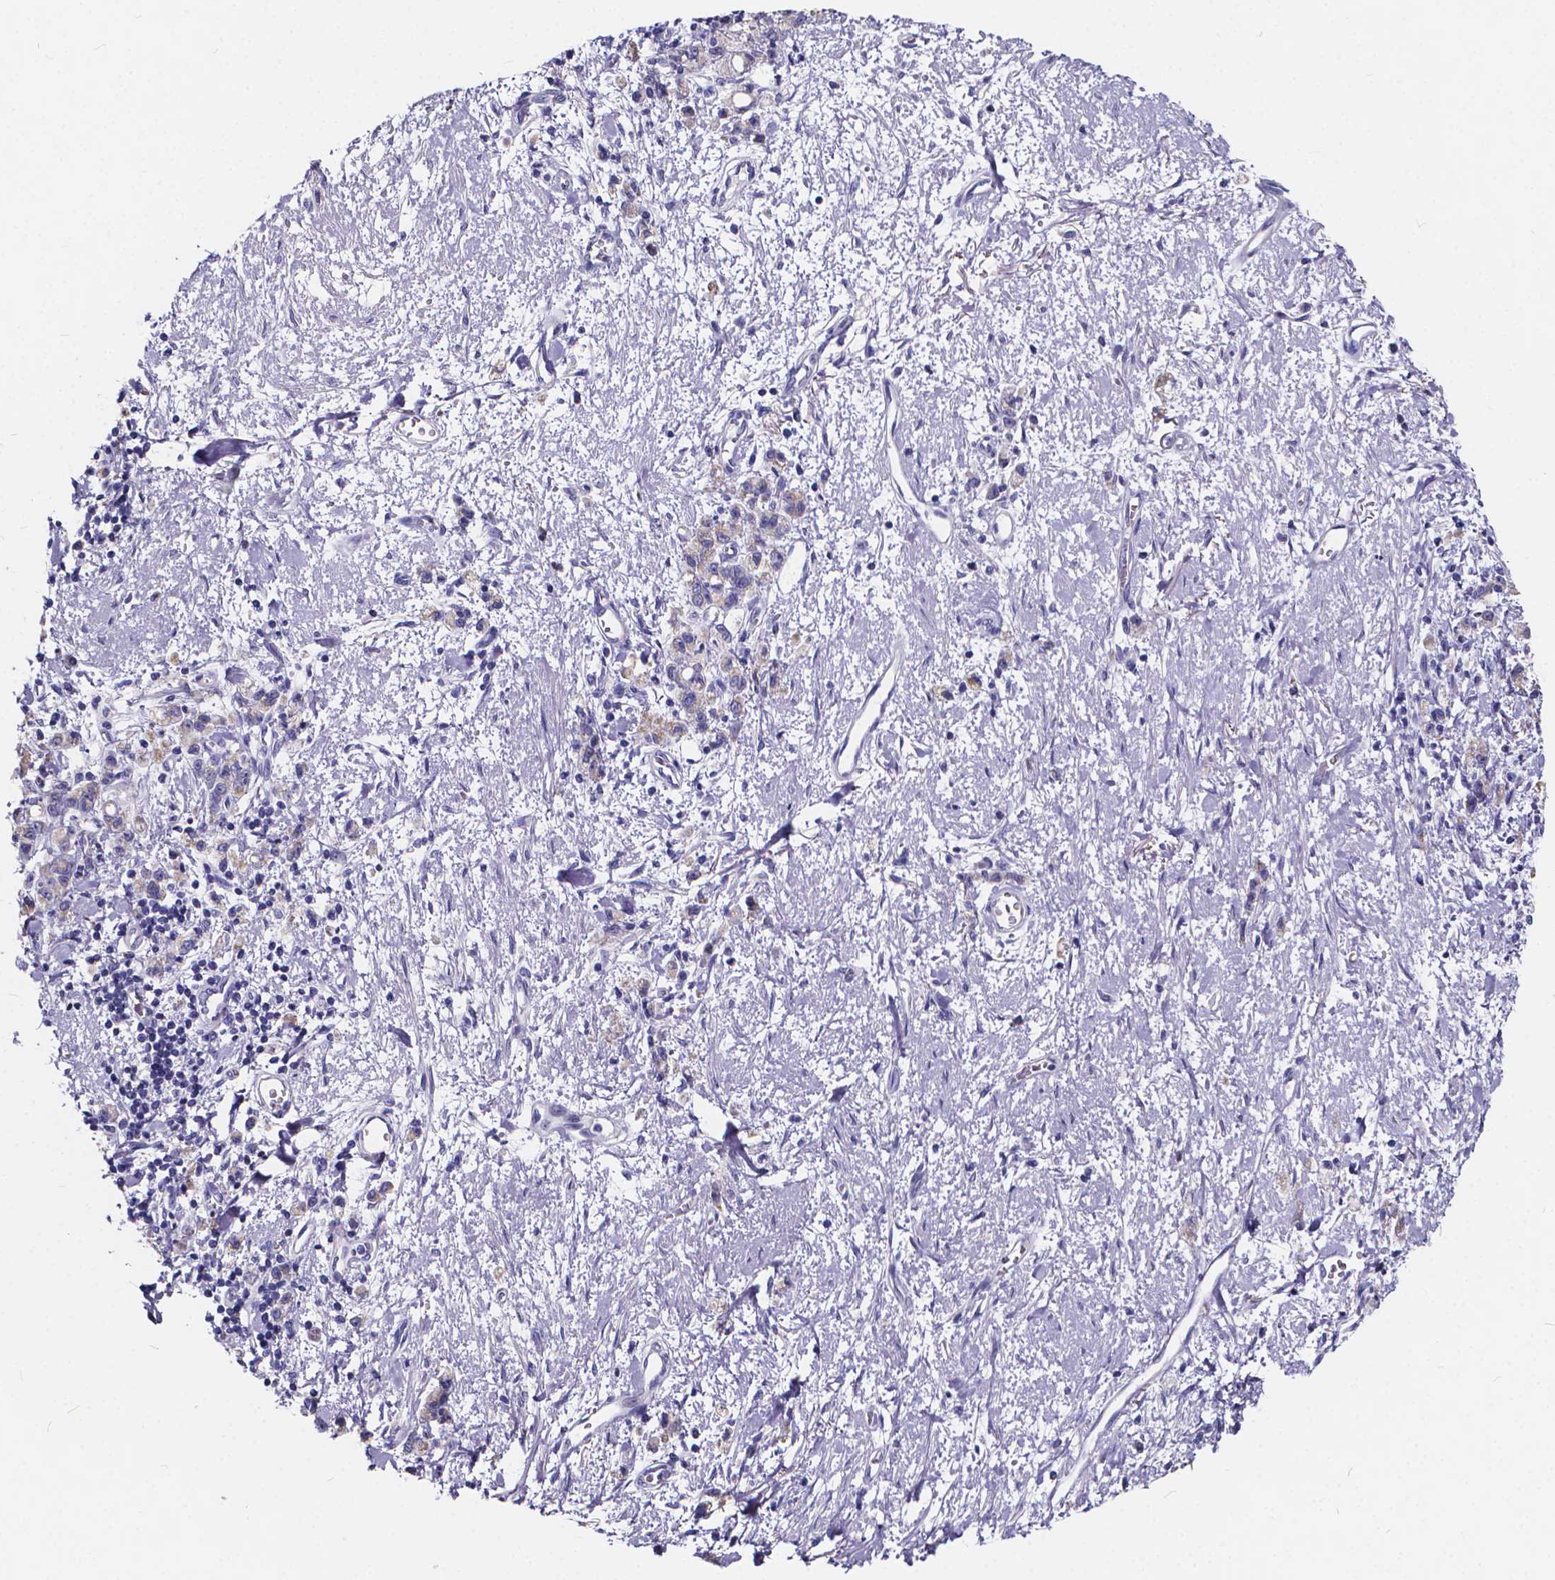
{"staining": {"intensity": "weak", "quantity": ">75%", "location": "cytoplasmic/membranous"}, "tissue": "stomach cancer", "cell_type": "Tumor cells", "image_type": "cancer", "snomed": [{"axis": "morphology", "description": "Adenocarcinoma, NOS"}, {"axis": "topography", "description": "Stomach"}], "caption": "IHC of human adenocarcinoma (stomach) shows low levels of weak cytoplasmic/membranous positivity in approximately >75% of tumor cells. The staining is performed using DAB brown chromogen to label protein expression. The nuclei are counter-stained blue using hematoxylin.", "gene": "SPEF2", "patient": {"sex": "male", "age": 77}}